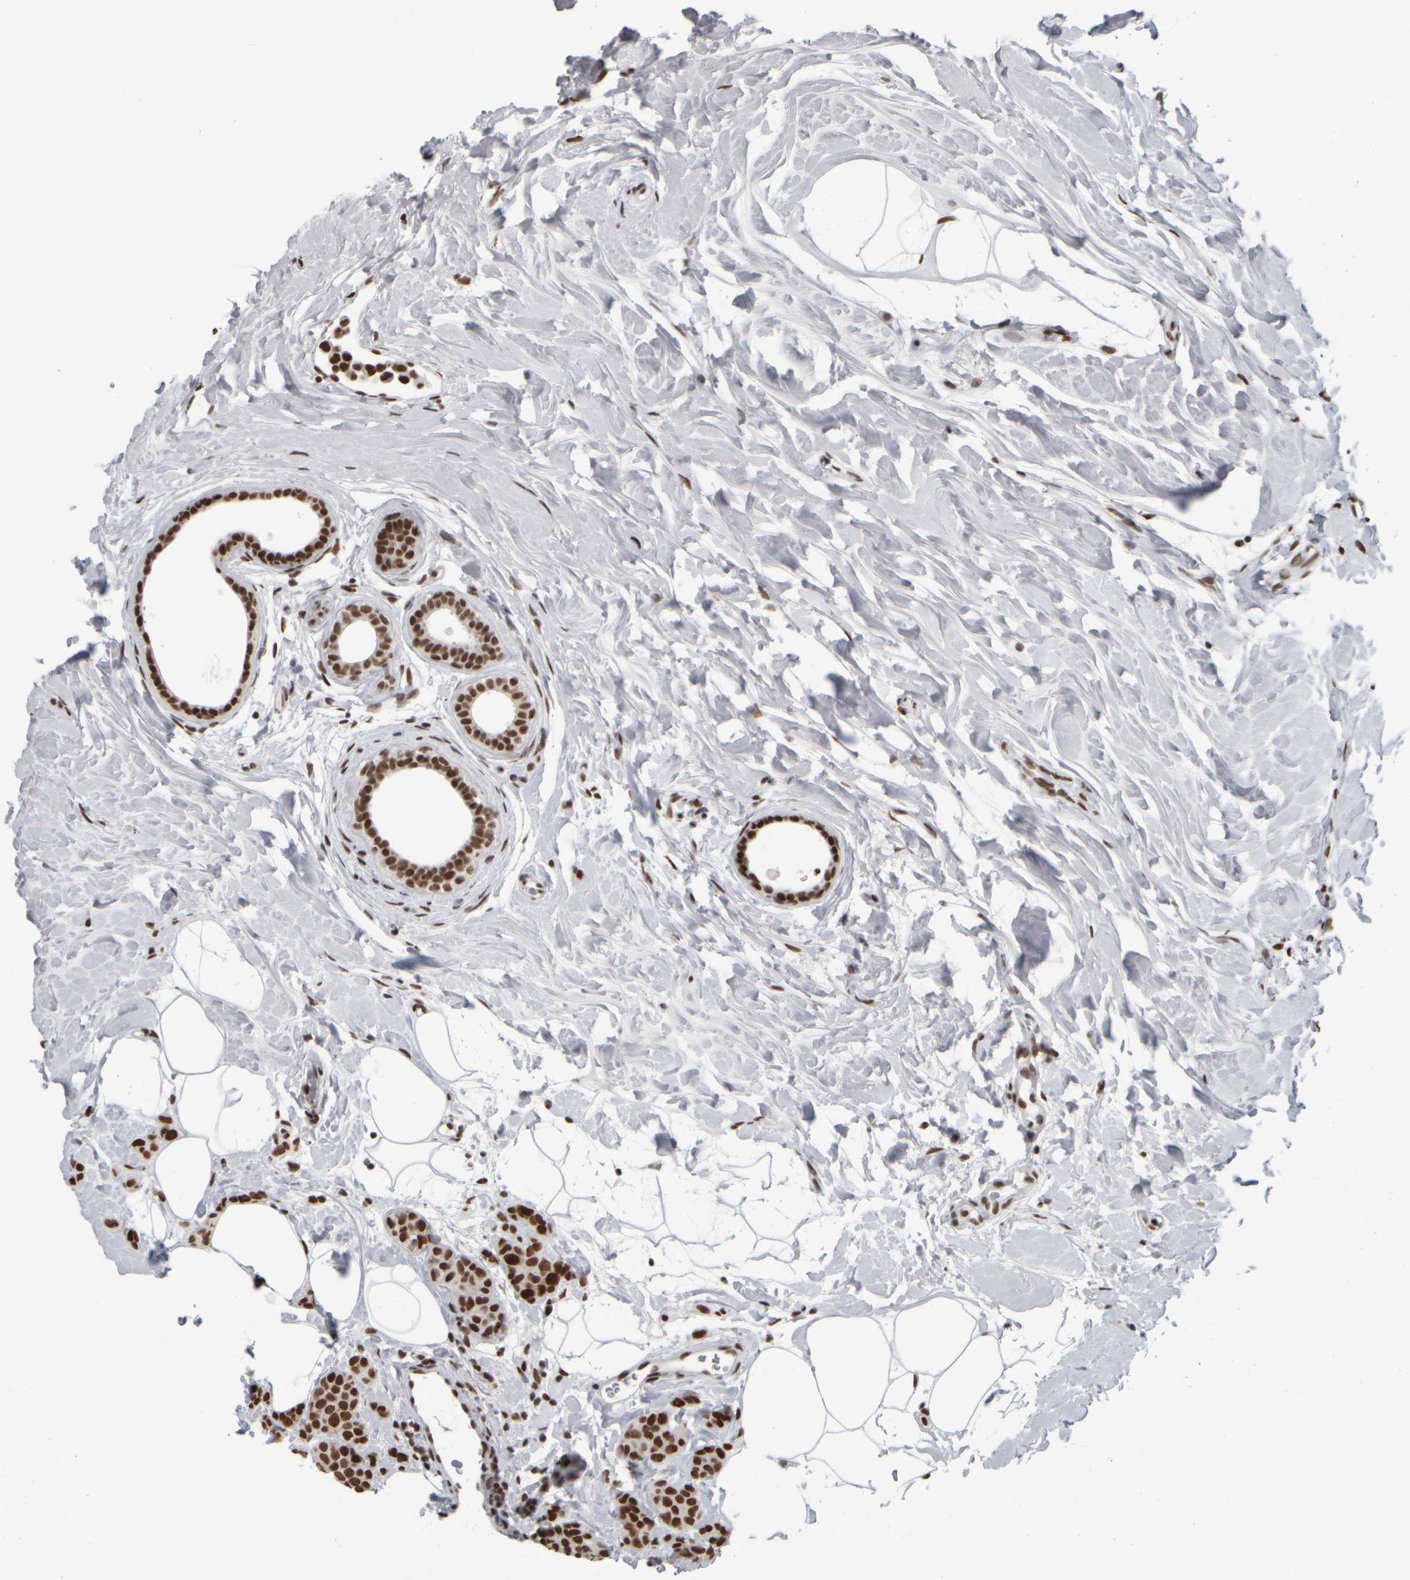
{"staining": {"intensity": "strong", "quantity": ">75%", "location": "nuclear"}, "tissue": "breast cancer", "cell_type": "Tumor cells", "image_type": "cancer", "snomed": [{"axis": "morphology", "description": "Lobular carcinoma, in situ"}, {"axis": "morphology", "description": "Lobular carcinoma"}, {"axis": "topography", "description": "Breast"}], "caption": "This image demonstrates breast lobular carcinoma stained with immunohistochemistry to label a protein in brown. The nuclear of tumor cells show strong positivity for the protein. Nuclei are counter-stained blue.", "gene": "TOP2B", "patient": {"sex": "female", "age": 41}}